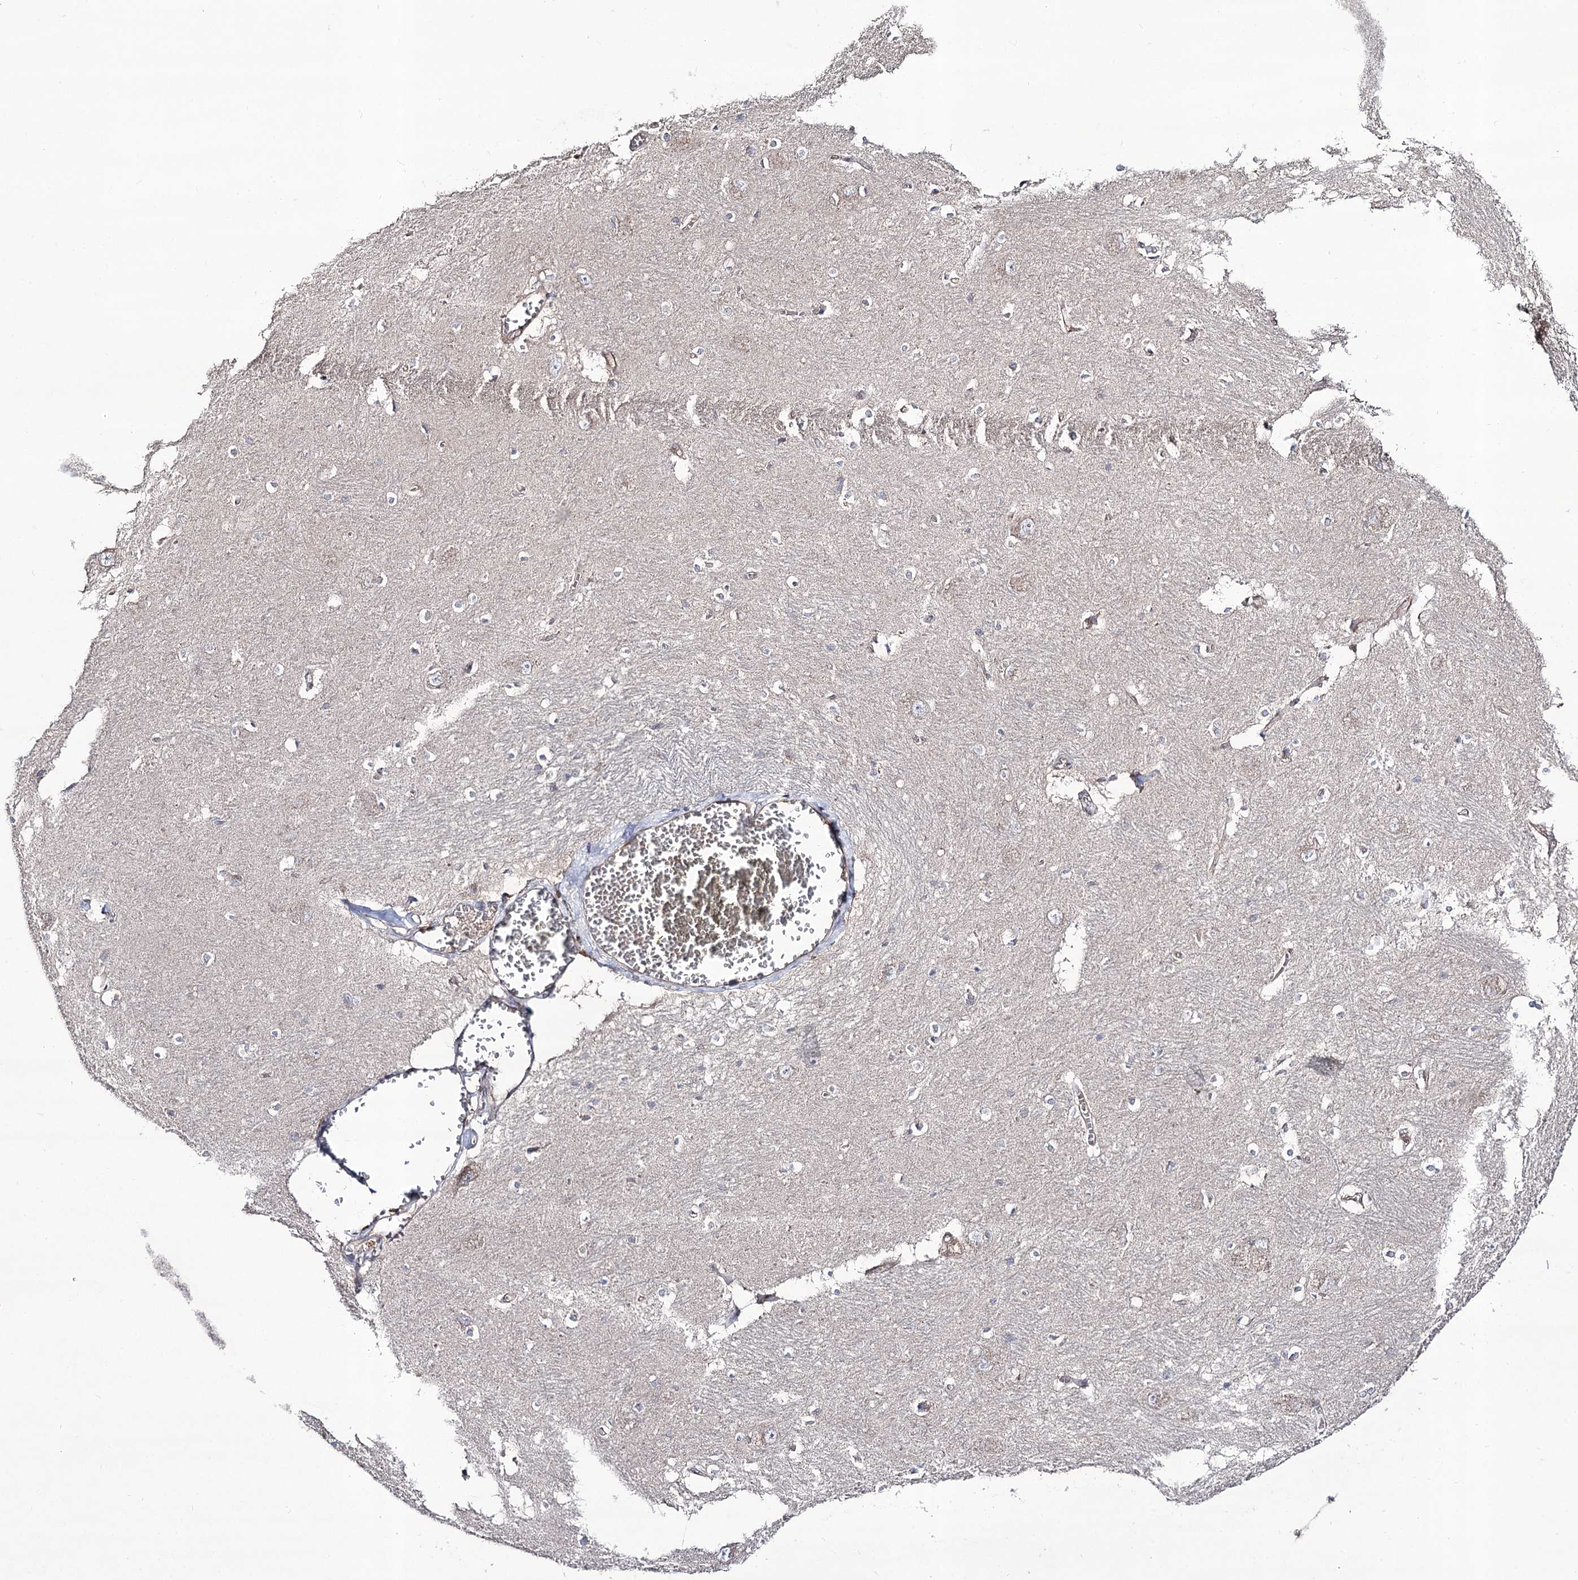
{"staining": {"intensity": "negative", "quantity": "none", "location": "none"}, "tissue": "caudate", "cell_type": "Glial cells", "image_type": "normal", "snomed": [{"axis": "morphology", "description": "Normal tissue, NOS"}, {"axis": "topography", "description": "Lateral ventricle wall"}], "caption": "This is an IHC image of normal caudate. There is no expression in glial cells.", "gene": "REXO2", "patient": {"sex": "male", "age": 37}}